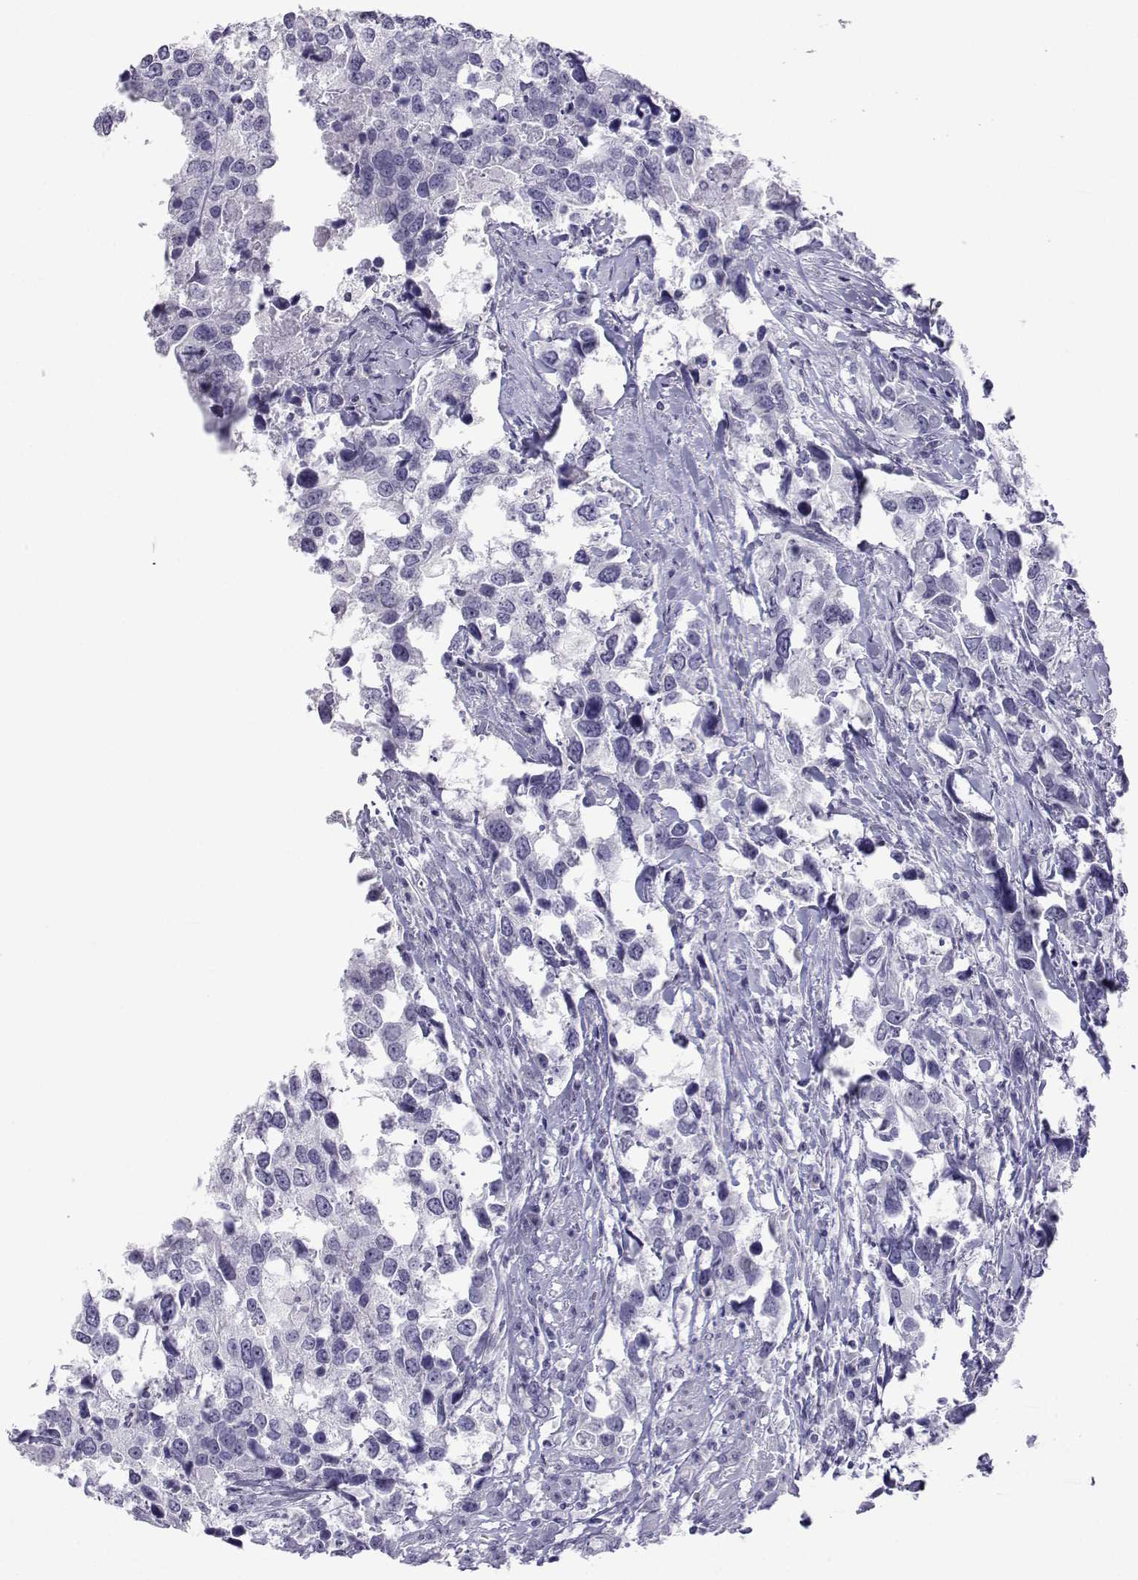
{"staining": {"intensity": "negative", "quantity": "none", "location": "none"}, "tissue": "urothelial cancer", "cell_type": "Tumor cells", "image_type": "cancer", "snomed": [{"axis": "morphology", "description": "Urothelial carcinoma, NOS"}, {"axis": "morphology", "description": "Urothelial carcinoma, High grade"}, {"axis": "topography", "description": "Urinary bladder"}], "caption": "Urothelial cancer was stained to show a protein in brown. There is no significant expression in tumor cells. (Stains: DAB immunohistochemistry (IHC) with hematoxylin counter stain, Microscopy: brightfield microscopy at high magnification).", "gene": "ACTL7A", "patient": {"sex": "male", "age": 63}}